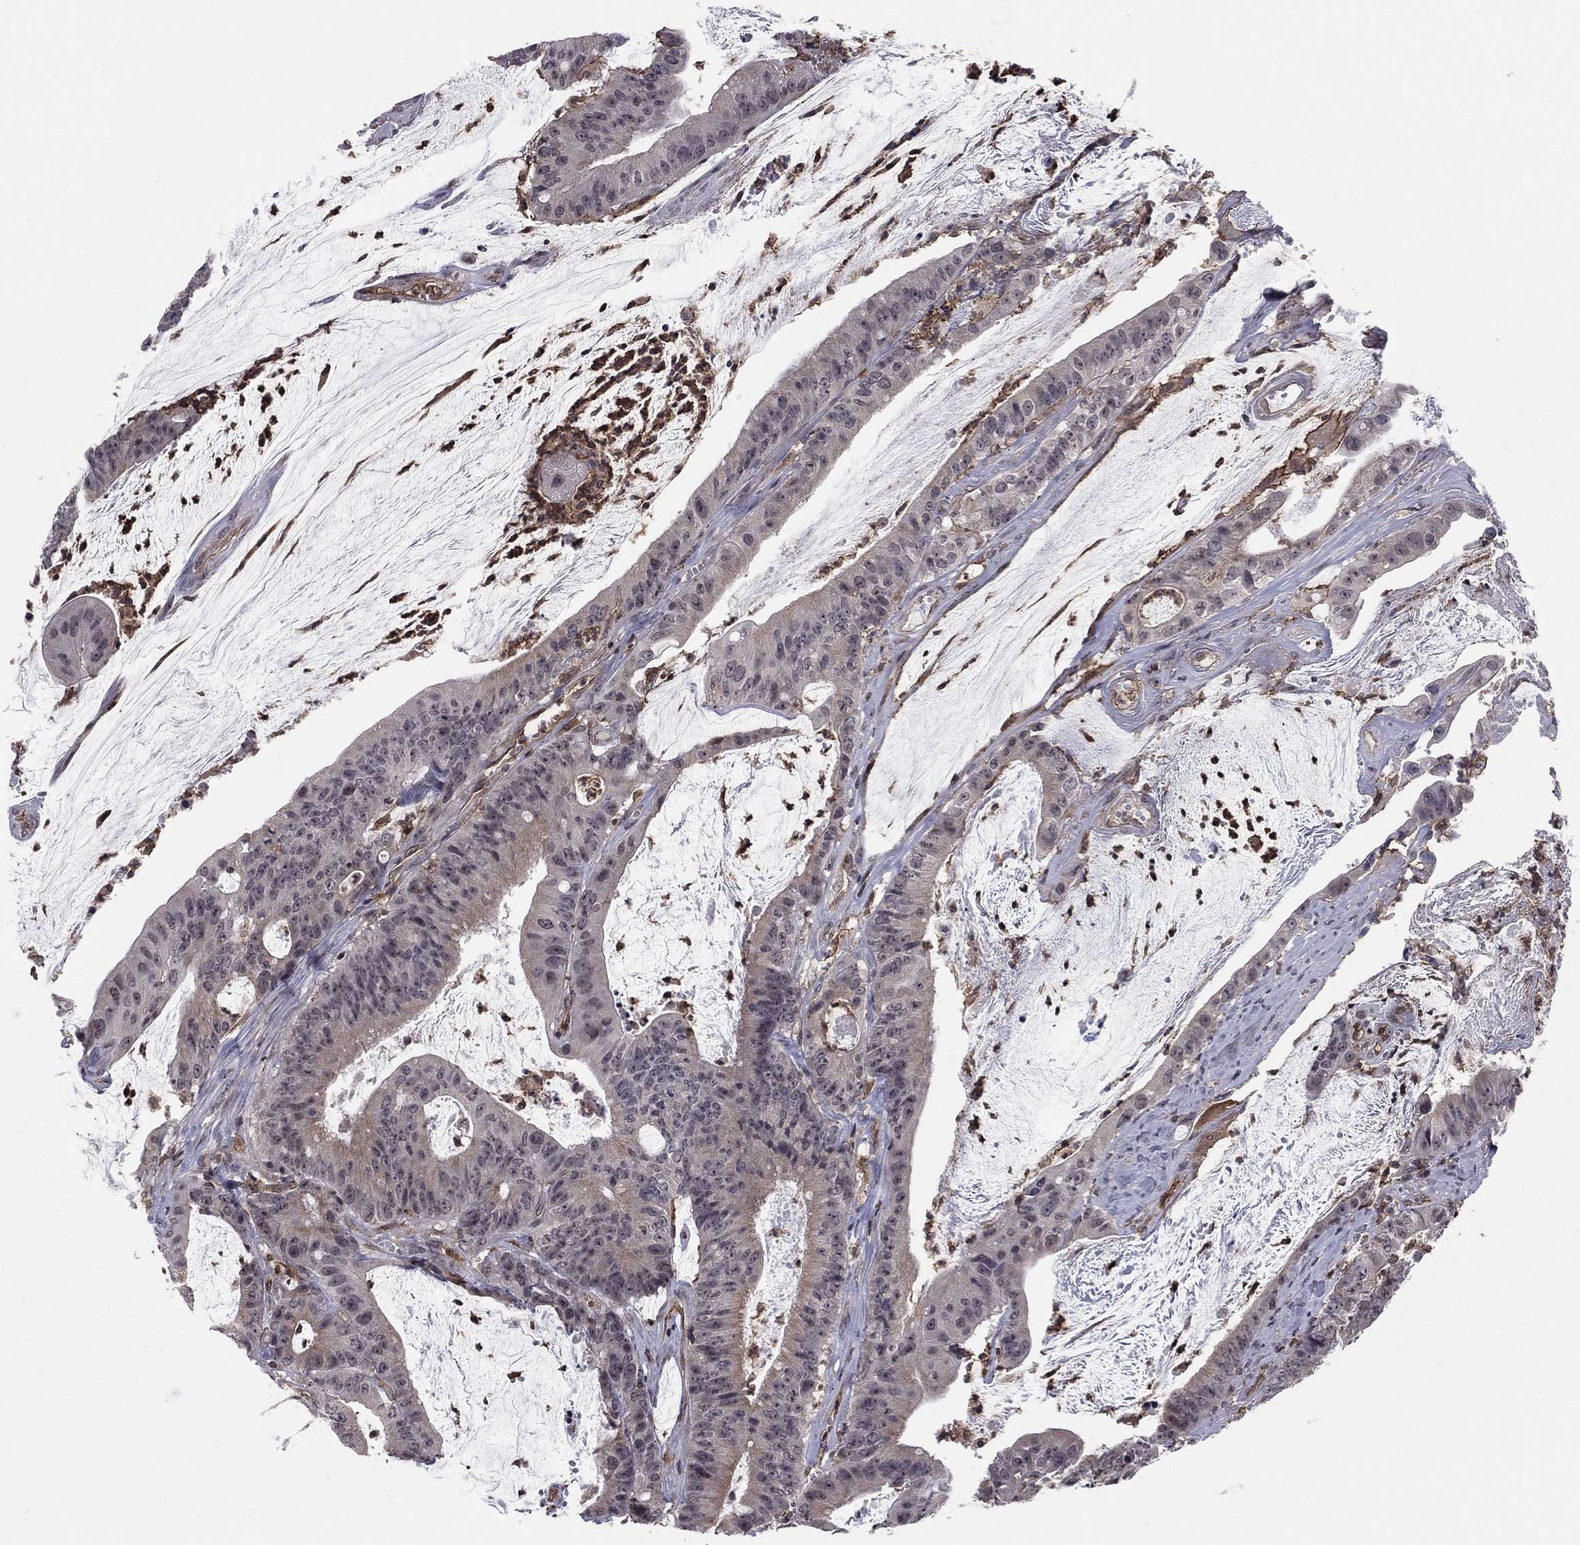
{"staining": {"intensity": "negative", "quantity": "none", "location": "none"}, "tissue": "colorectal cancer", "cell_type": "Tumor cells", "image_type": "cancer", "snomed": [{"axis": "morphology", "description": "Adenocarcinoma, NOS"}, {"axis": "topography", "description": "Colon"}], "caption": "DAB (3,3'-diaminobenzidine) immunohistochemical staining of human colorectal adenocarcinoma reveals no significant staining in tumor cells. (Brightfield microscopy of DAB immunohistochemistry (IHC) at high magnification).", "gene": "PLCB2", "patient": {"sex": "female", "age": 69}}